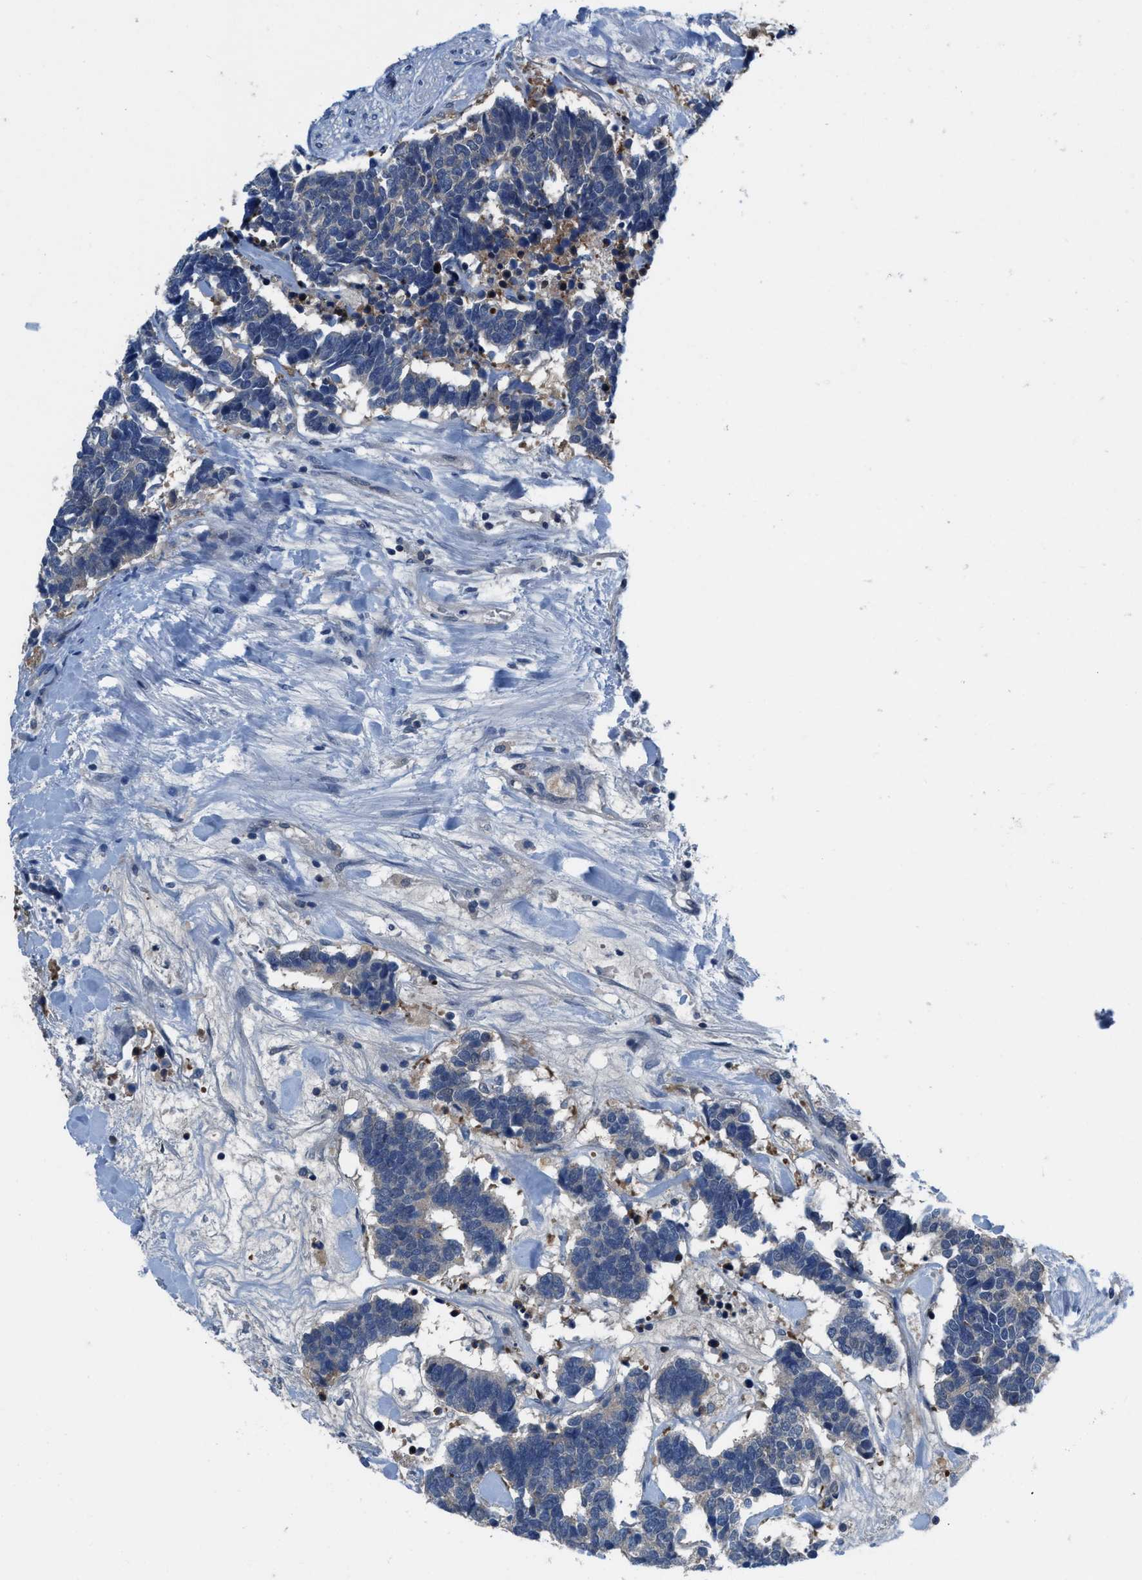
{"staining": {"intensity": "negative", "quantity": "none", "location": "none"}, "tissue": "carcinoid", "cell_type": "Tumor cells", "image_type": "cancer", "snomed": [{"axis": "morphology", "description": "Carcinoma, NOS"}, {"axis": "morphology", "description": "Carcinoid, malignant, NOS"}, {"axis": "topography", "description": "Urinary bladder"}], "caption": "Immunohistochemistry (IHC) photomicrograph of human carcinoma stained for a protein (brown), which shows no positivity in tumor cells.", "gene": "NUDT5", "patient": {"sex": "male", "age": 57}}